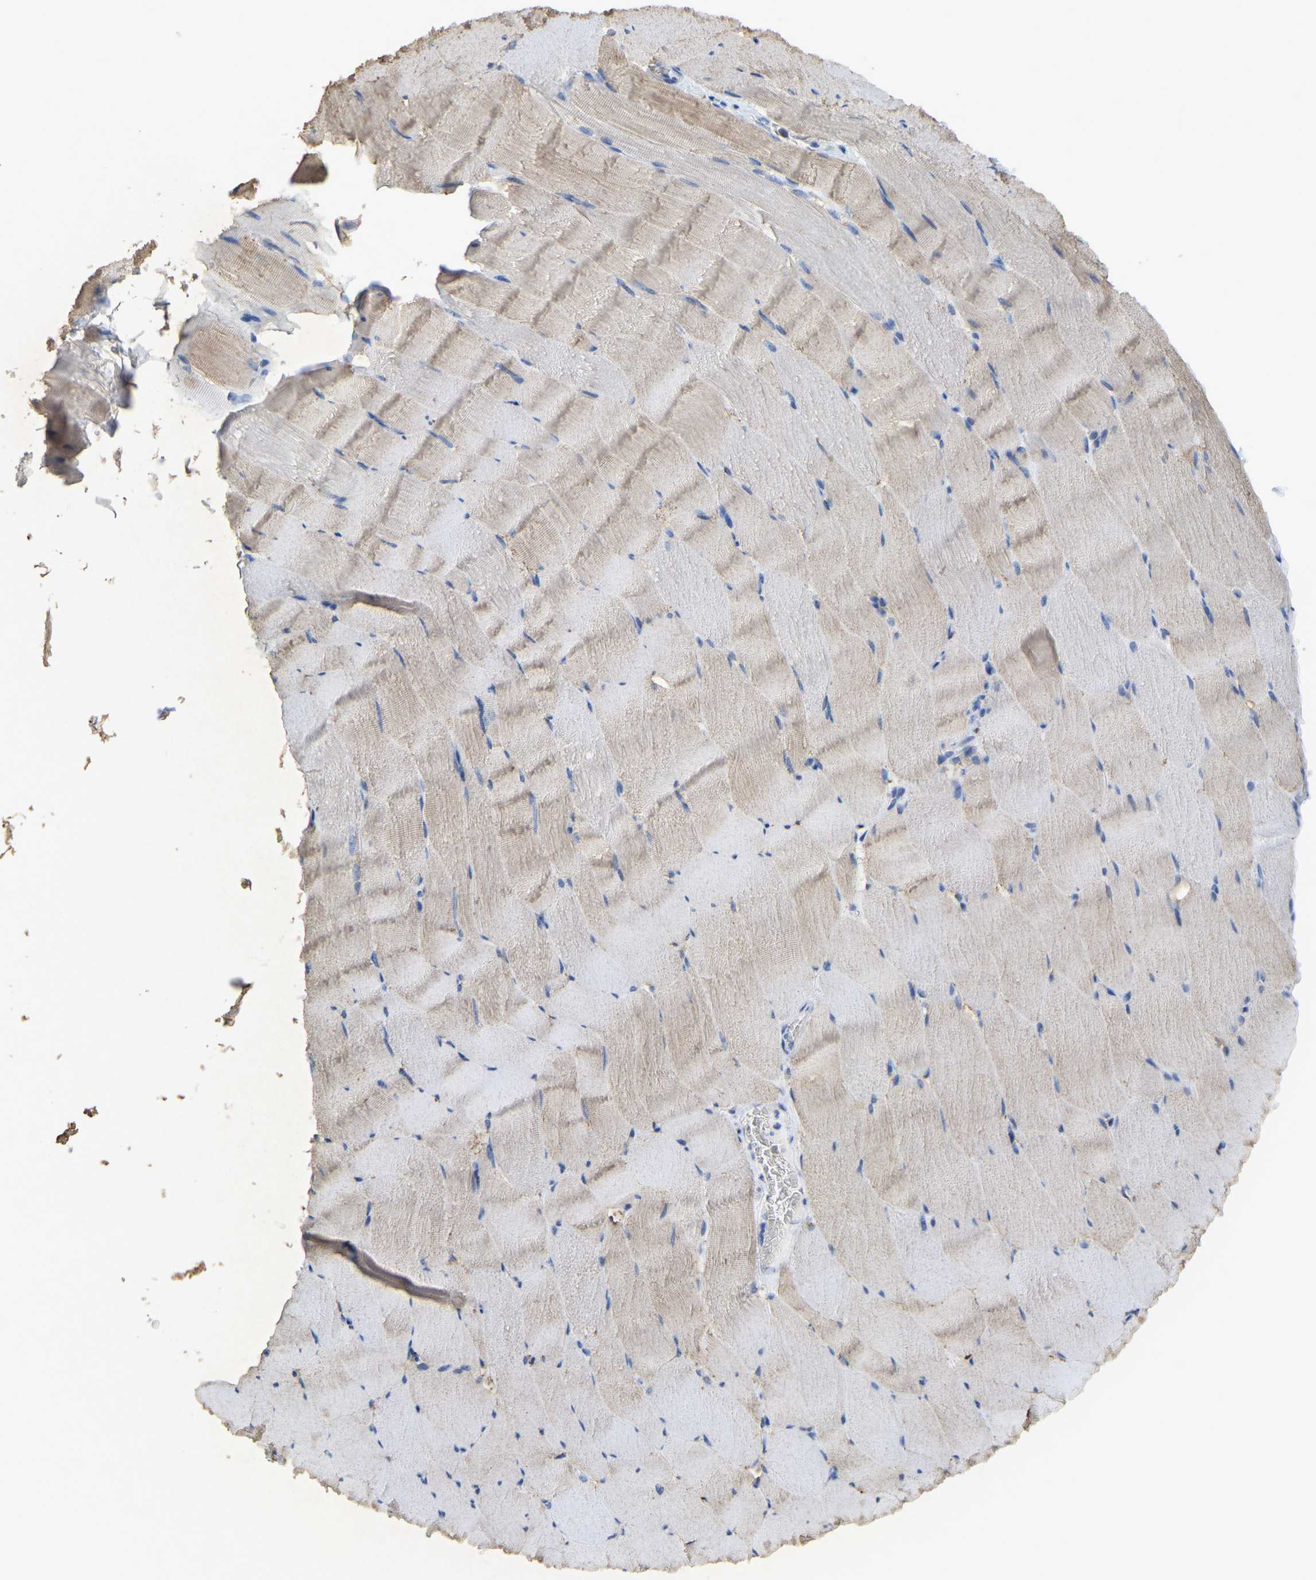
{"staining": {"intensity": "weak", "quantity": "25%-75%", "location": "cytoplasmic/membranous"}, "tissue": "skeletal muscle", "cell_type": "Myocytes", "image_type": "normal", "snomed": [{"axis": "morphology", "description": "Normal tissue, NOS"}, {"axis": "topography", "description": "Skeletal muscle"}], "caption": "Protein staining of benign skeletal muscle exhibits weak cytoplasmic/membranous positivity in about 25%-75% of myocytes.", "gene": "SERPINB5", "patient": {"sex": "male", "age": 62}}